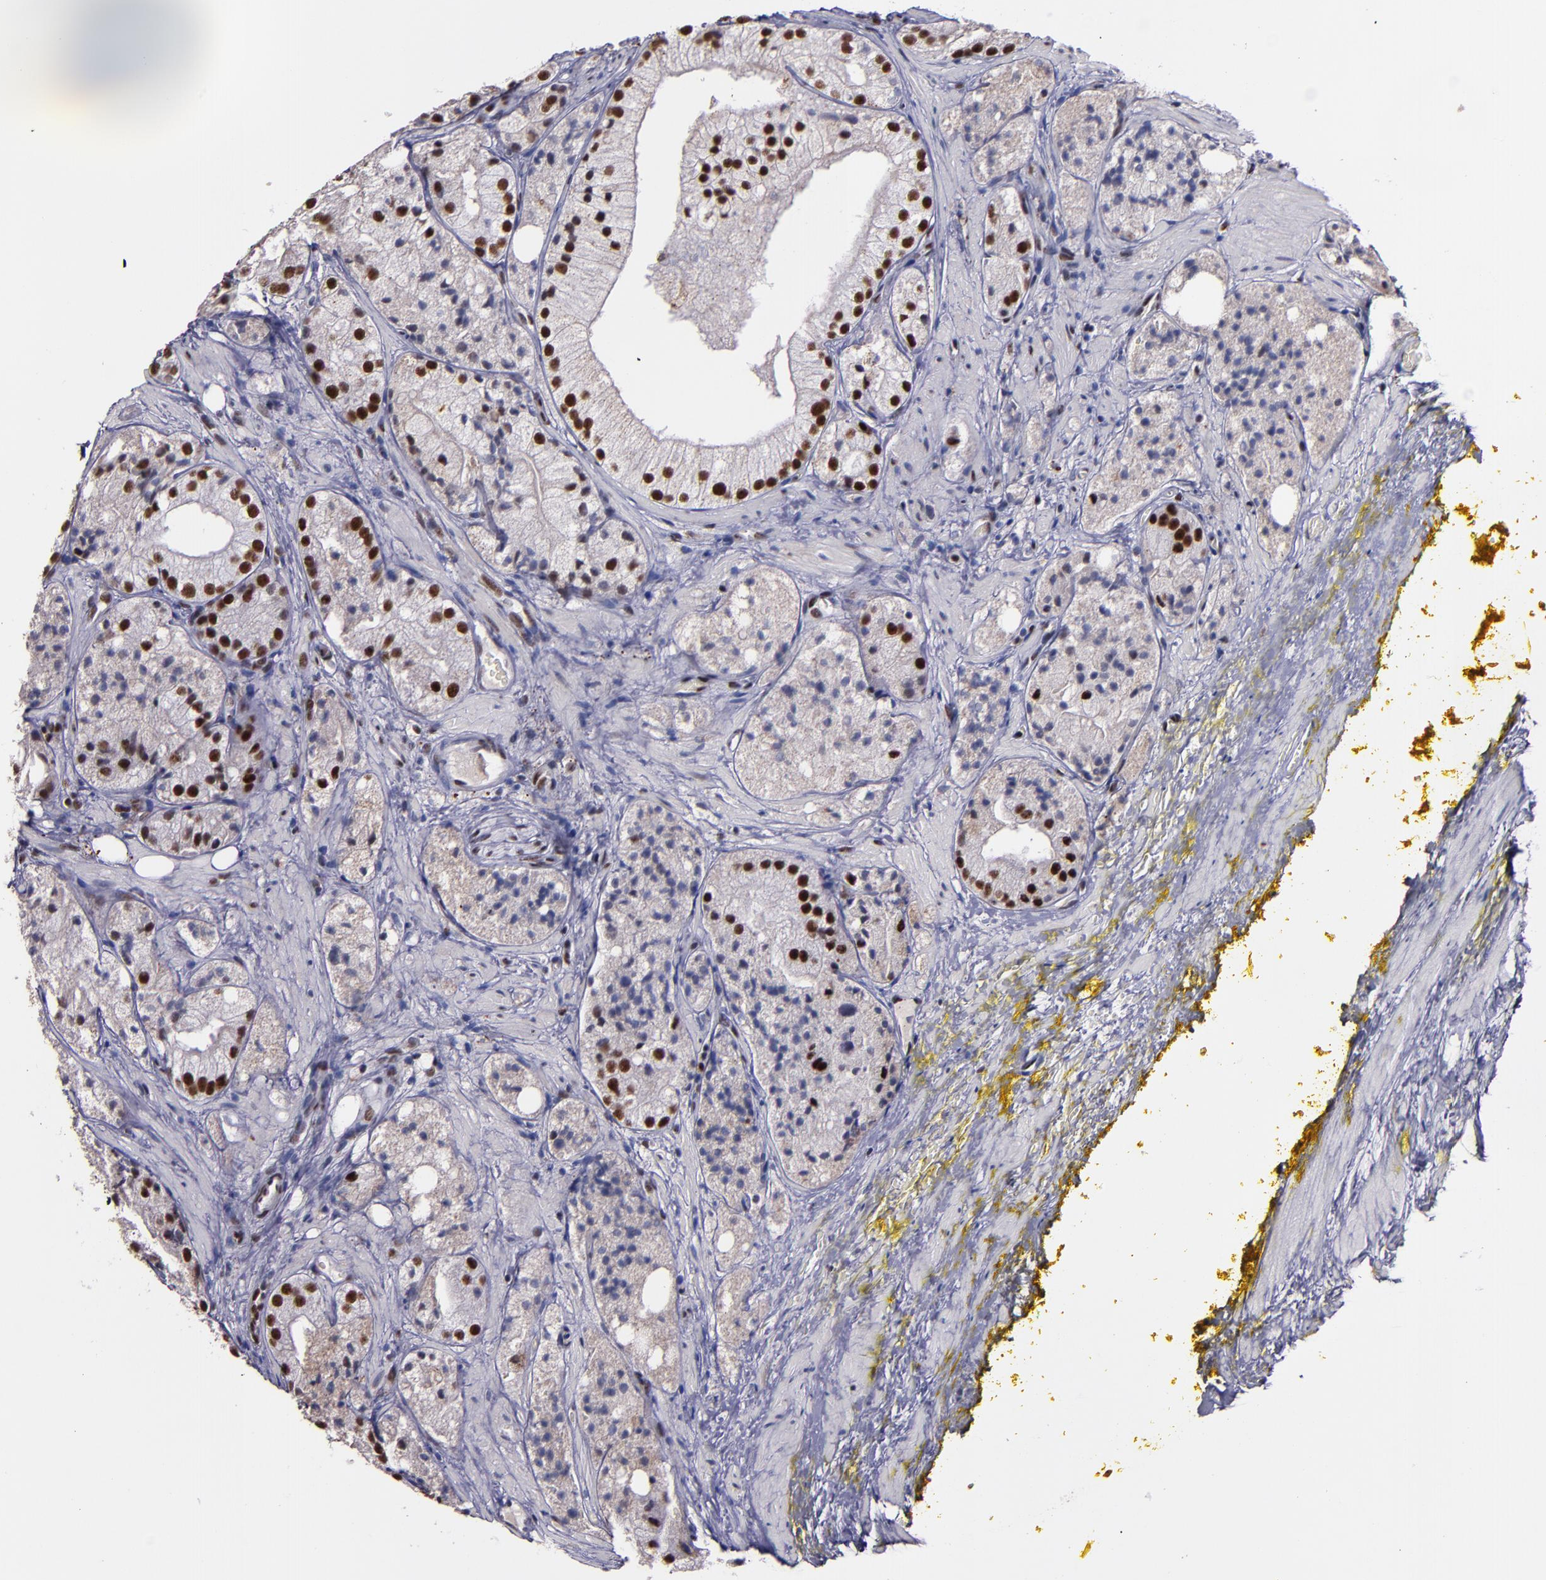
{"staining": {"intensity": "strong", "quantity": "25%-75%", "location": "nuclear"}, "tissue": "prostate cancer", "cell_type": "Tumor cells", "image_type": "cancer", "snomed": [{"axis": "morphology", "description": "Adenocarcinoma, Low grade"}, {"axis": "topography", "description": "Prostate"}], "caption": "Human prostate adenocarcinoma (low-grade) stained for a protein (brown) reveals strong nuclear positive staining in approximately 25%-75% of tumor cells.", "gene": "PPP4R3A", "patient": {"sex": "male", "age": 60}}